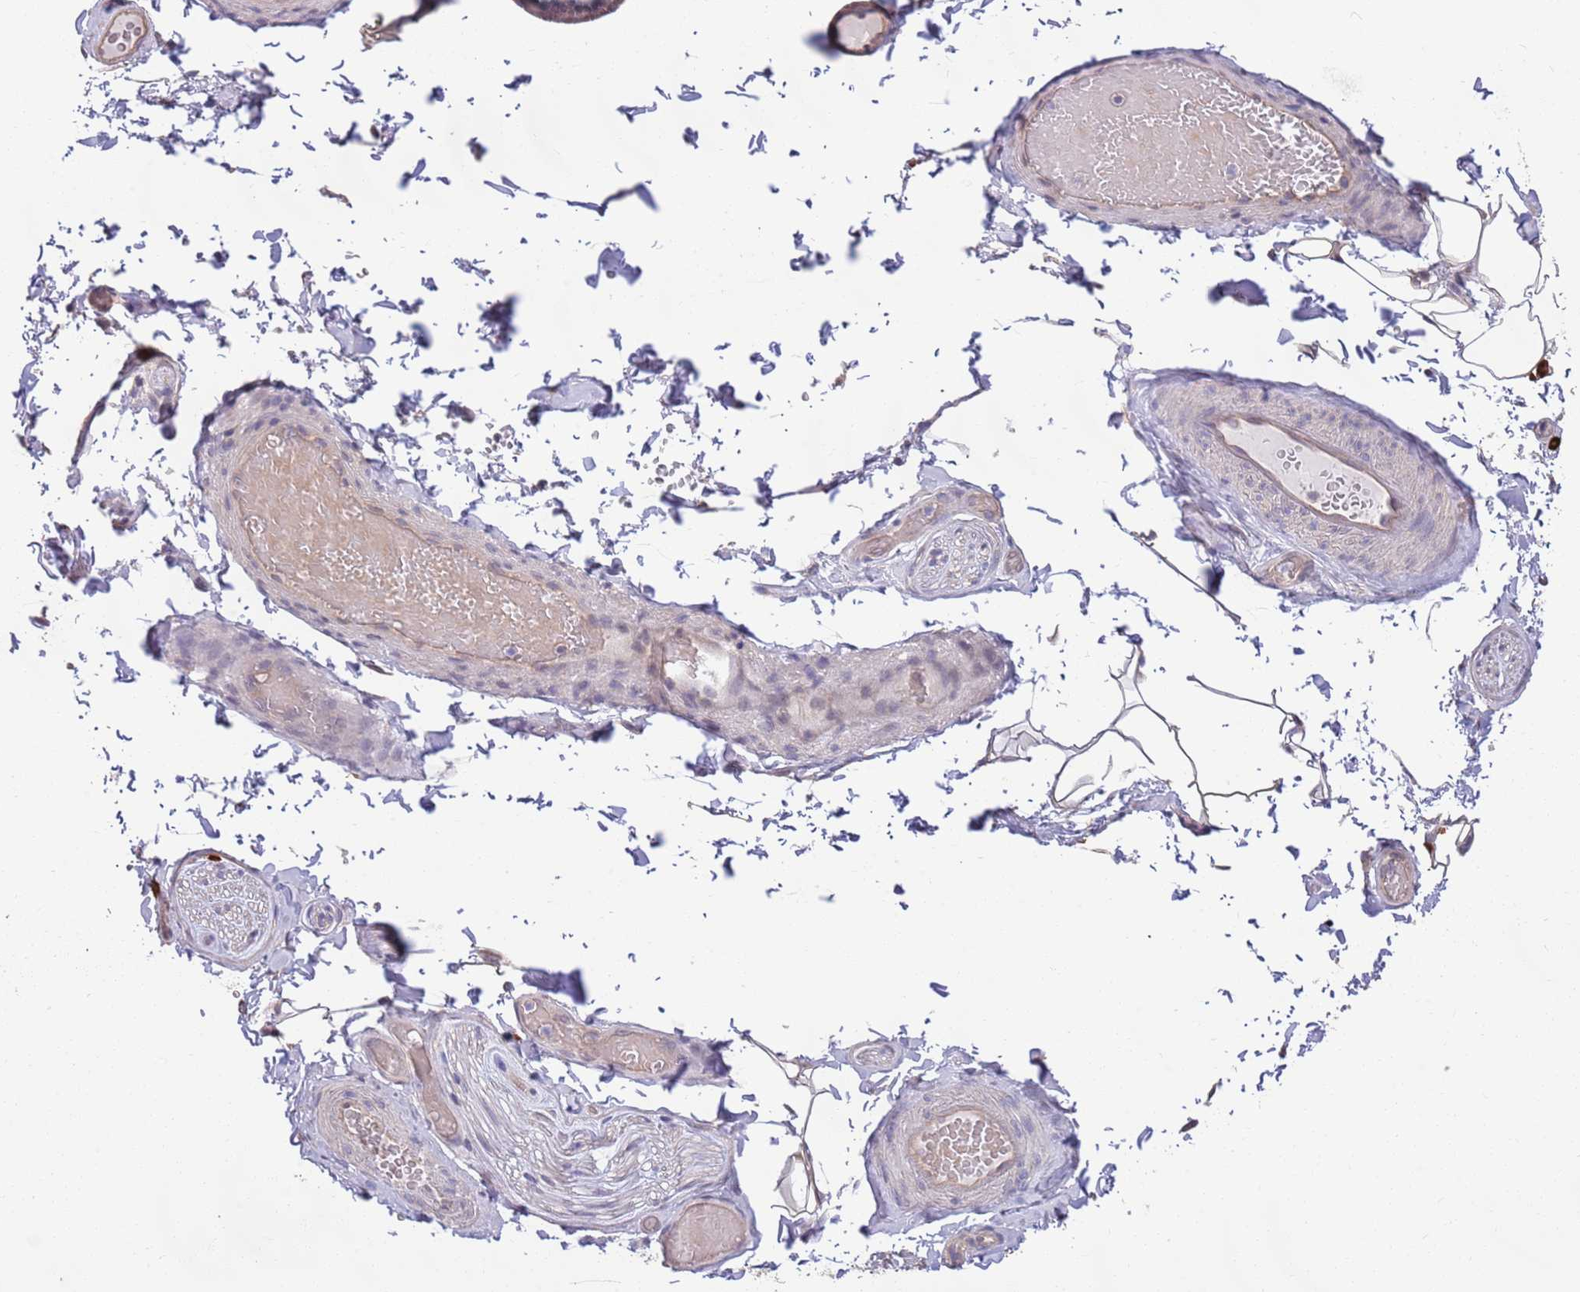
{"staining": {"intensity": "negative", "quantity": "none", "location": "none"}, "tissue": "adipose tissue", "cell_type": "Adipocytes", "image_type": "normal", "snomed": [{"axis": "morphology", "description": "Normal tissue, NOS"}, {"axis": "topography", "description": "Soft tissue"}, {"axis": "topography", "description": "Vascular tissue"}, {"axis": "topography", "description": "Peripheral nerve tissue"}], "caption": "IHC of unremarkable adipose tissue reveals no staining in adipocytes. Brightfield microscopy of immunohistochemistry (IHC) stained with DAB (brown) and hematoxylin (blue), captured at high magnification.", "gene": "MARVELD2", "patient": {"sex": "male", "age": 32}}